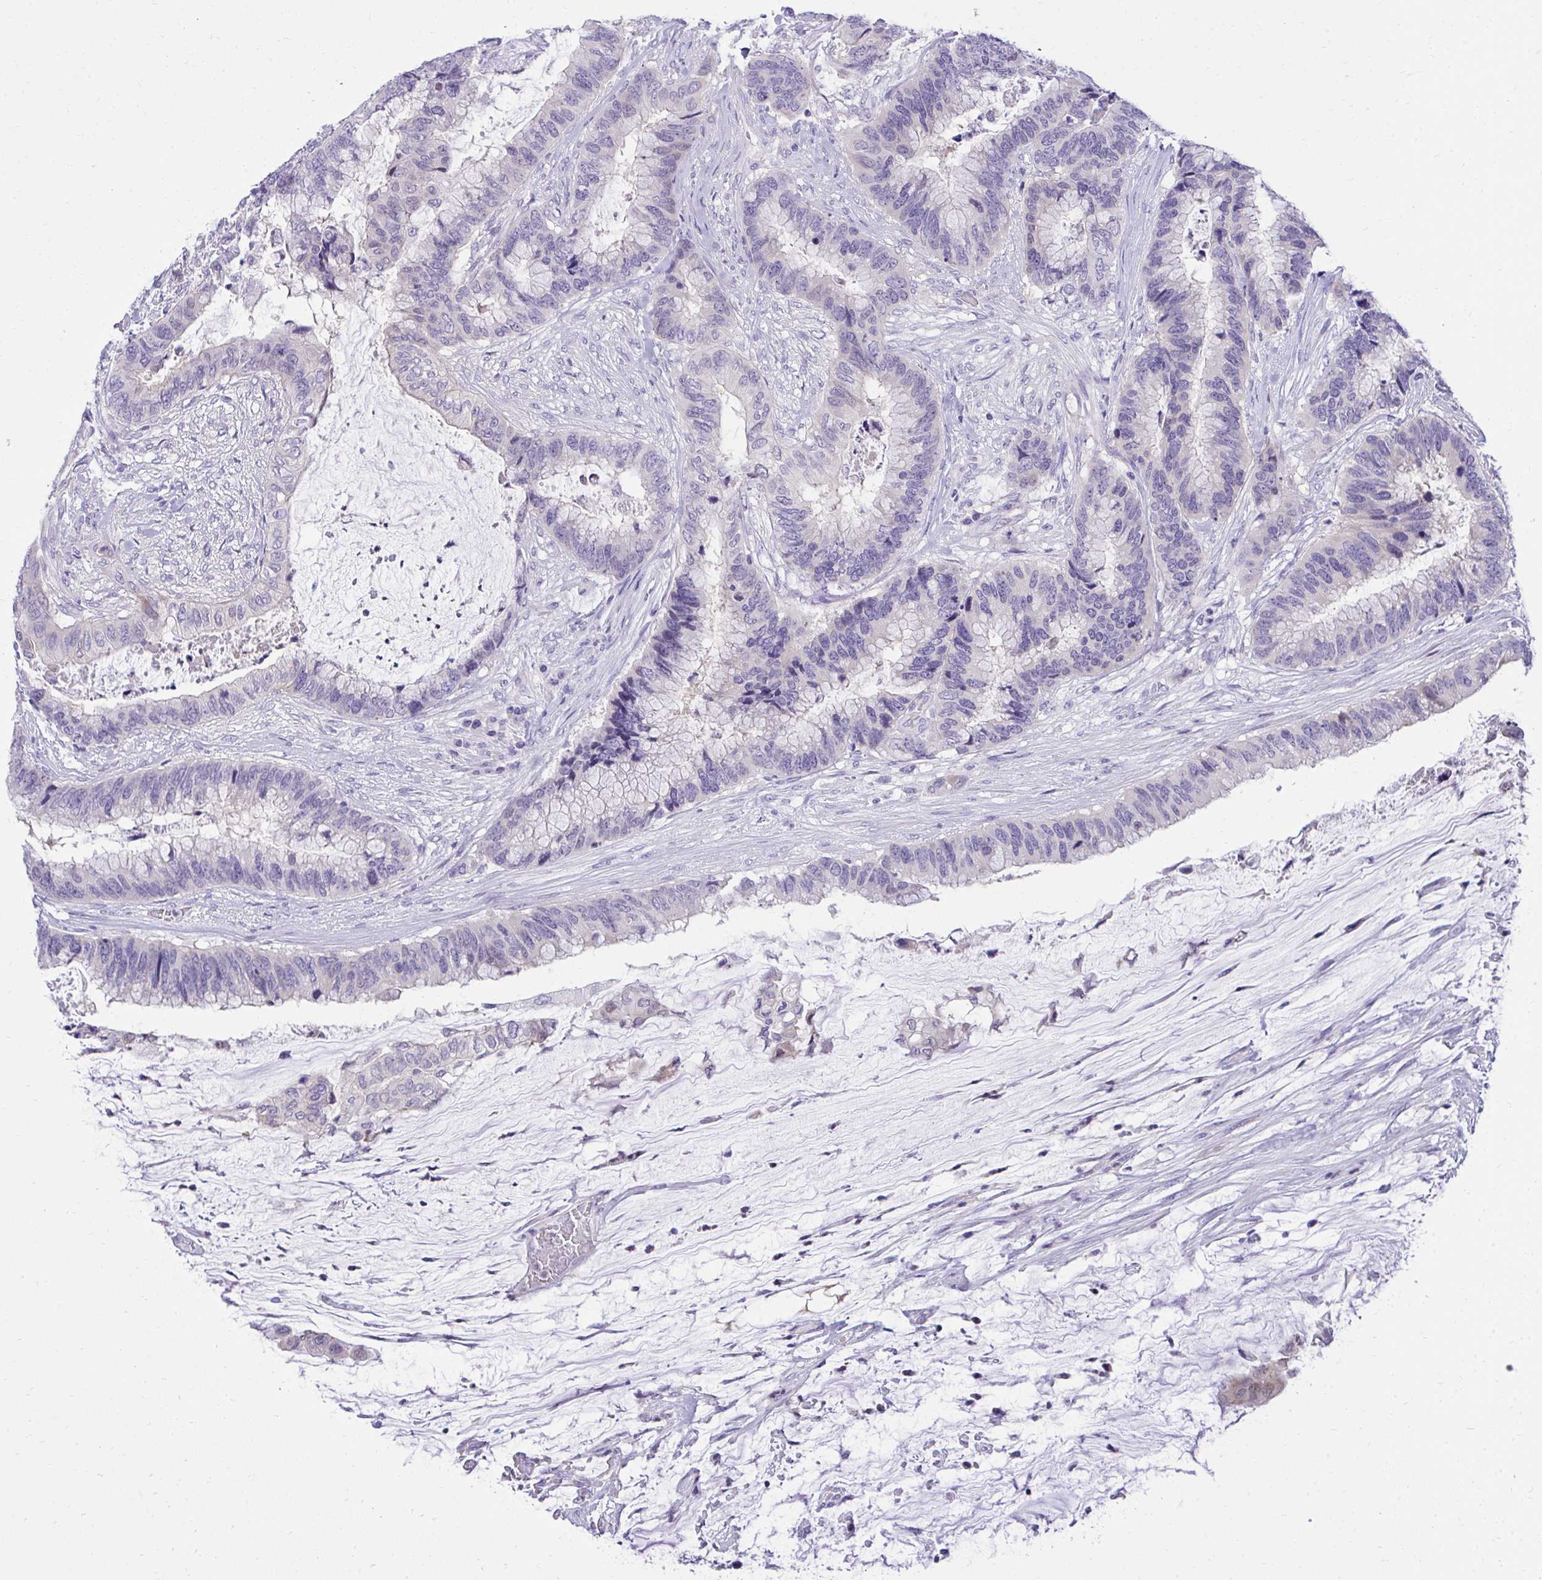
{"staining": {"intensity": "negative", "quantity": "none", "location": "none"}, "tissue": "colorectal cancer", "cell_type": "Tumor cells", "image_type": "cancer", "snomed": [{"axis": "morphology", "description": "Adenocarcinoma, NOS"}, {"axis": "topography", "description": "Rectum"}], "caption": "Colorectal cancer (adenocarcinoma) stained for a protein using immunohistochemistry shows no expression tumor cells.", "gene": "TMCO5A", "patient": {"sex": "female", "age": 59}}